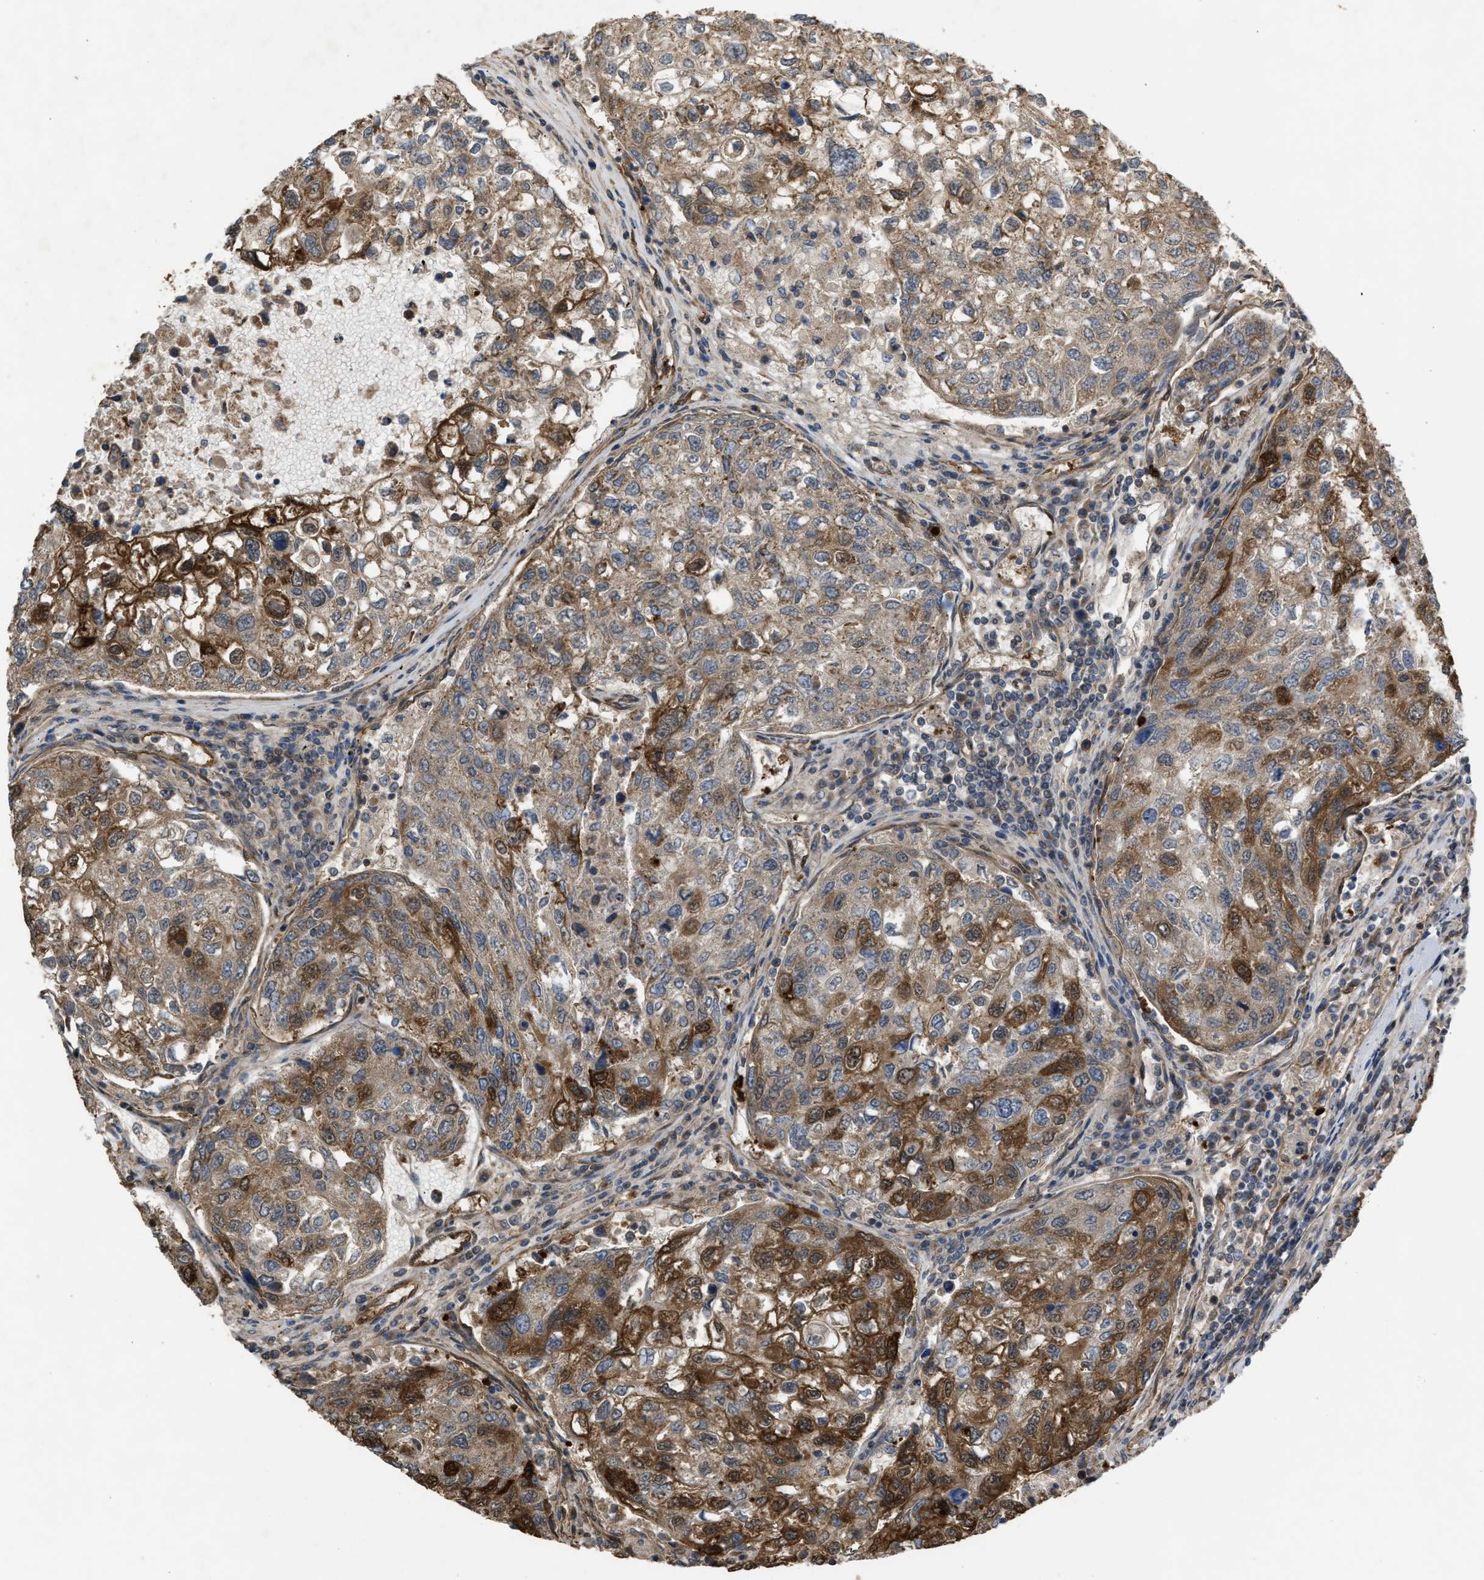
{"staining": {"intensity": "moderate", "quantity": "25%-75%", "location": "cytoplasmic/membranous"}, "tissue": "urothelial cancer", "cell_type": "Tumor cells", "image_type": "cancer", "snomed": [{"axis": "morphology", "description": "Urothelial carcinoma, High grade"}, {"axis": "topography", "description": "Lymph node"}, {"axis": "topography", "description": "Urinary bladder"}], "caption": "Moderate cytoplasmic/membranous staining is appreciated in approximately 25%-75% of tumor cells in urothelial carcinoma (high-grade).", "gene": "BAG3", "patient": {"sex": "male", "age": 51}}